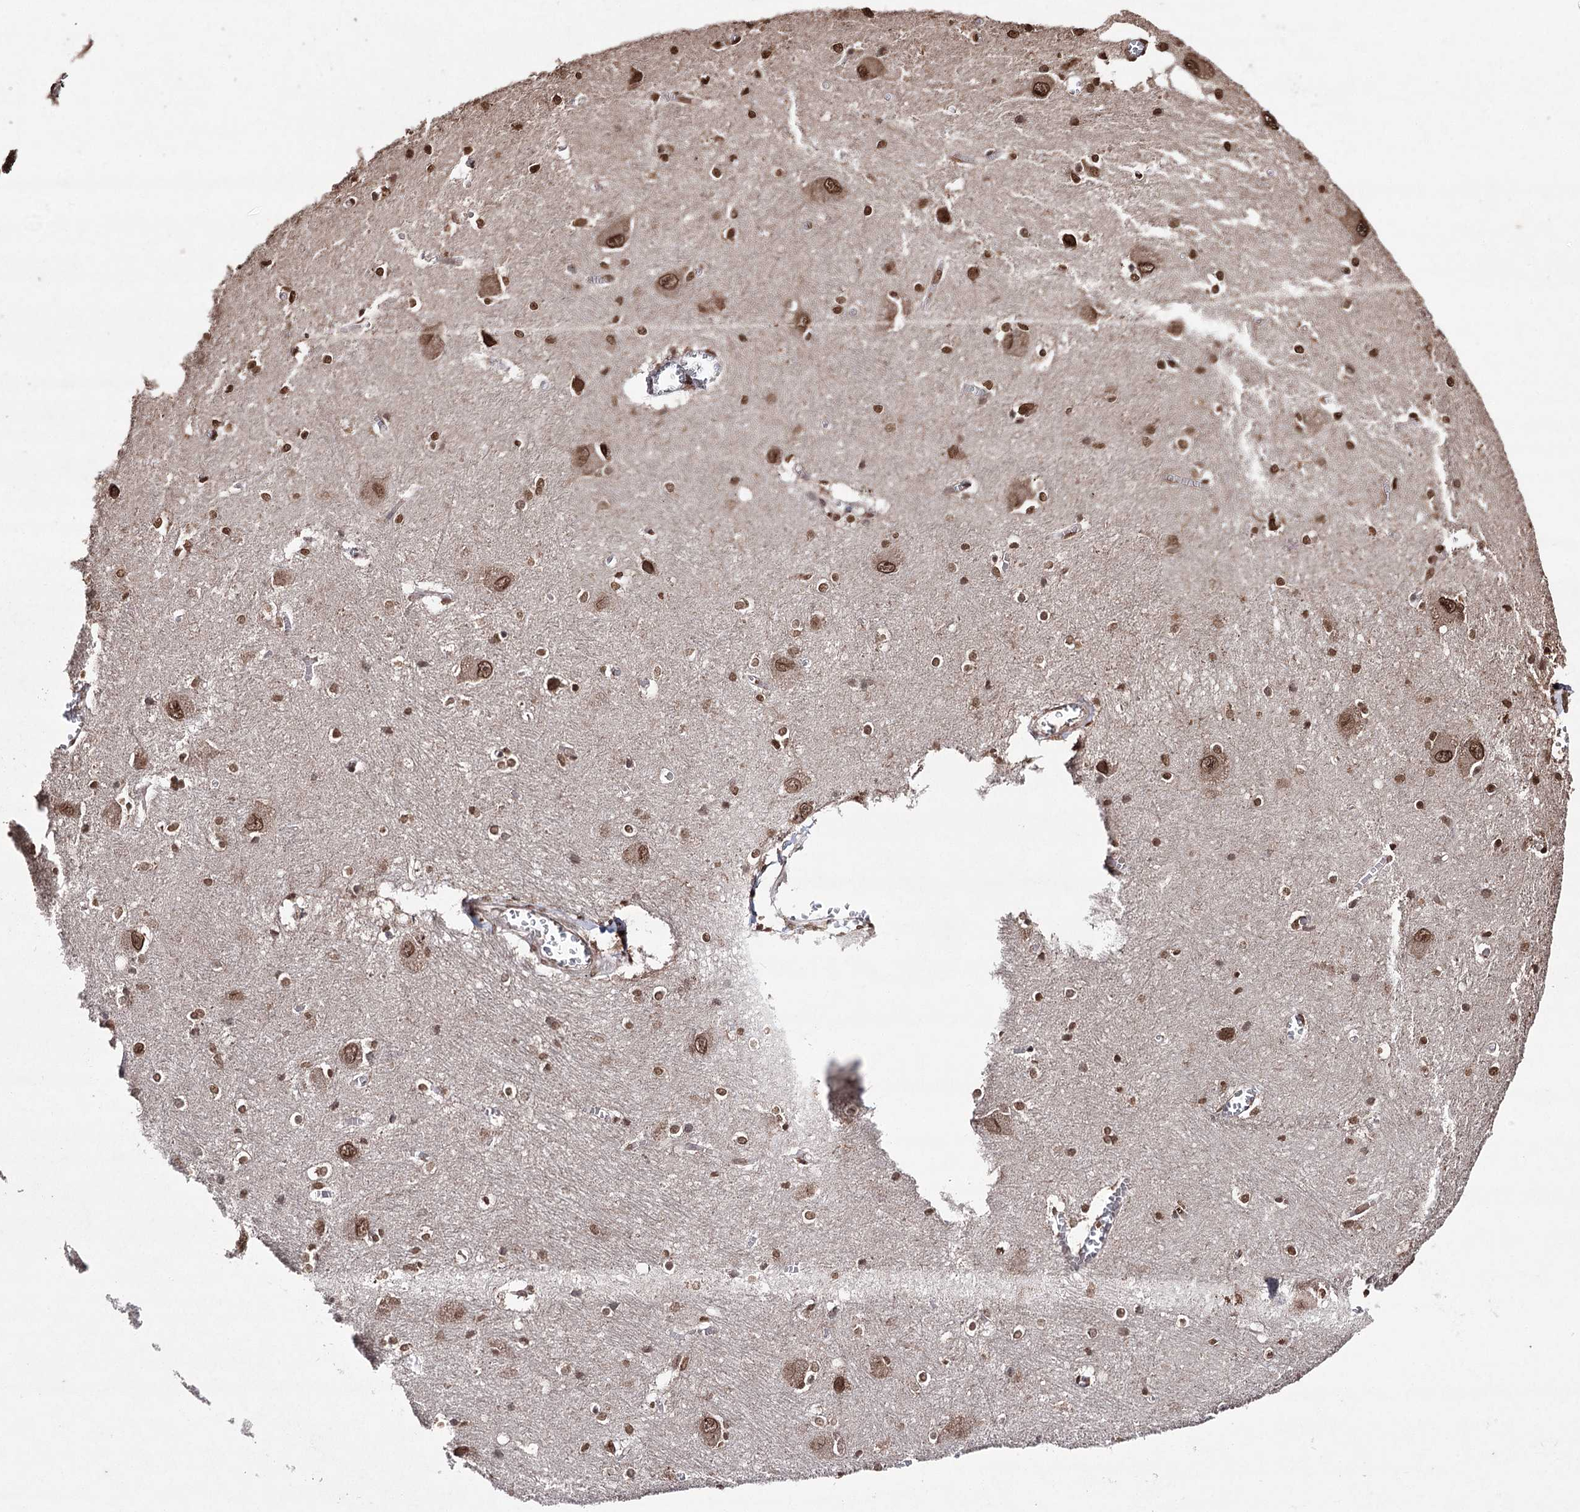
{"staining": {"intensity": "moderate", "quantity": "25%-75%", "location": "cytoplasmic/membranous,nuclear"}, "tissue": "caudate", "cell_type": "Glial cells", "image_type": "normal", "snomed": [{"axis": "morphology", "description": "Normal tissue, NOS"}, {"axis": "topography", "description": "Lateral ventricle wall"}], "caption": "Immunohistochemical staining of benign human caudate shows medium levels of moderate cytoplasmic/membranous,nuclear staining in approximately 25%-75% of glial cells. Nuclei are stained in blue.", "gene": "ATG14", "patient": {"sex": "male", "age": 37}}